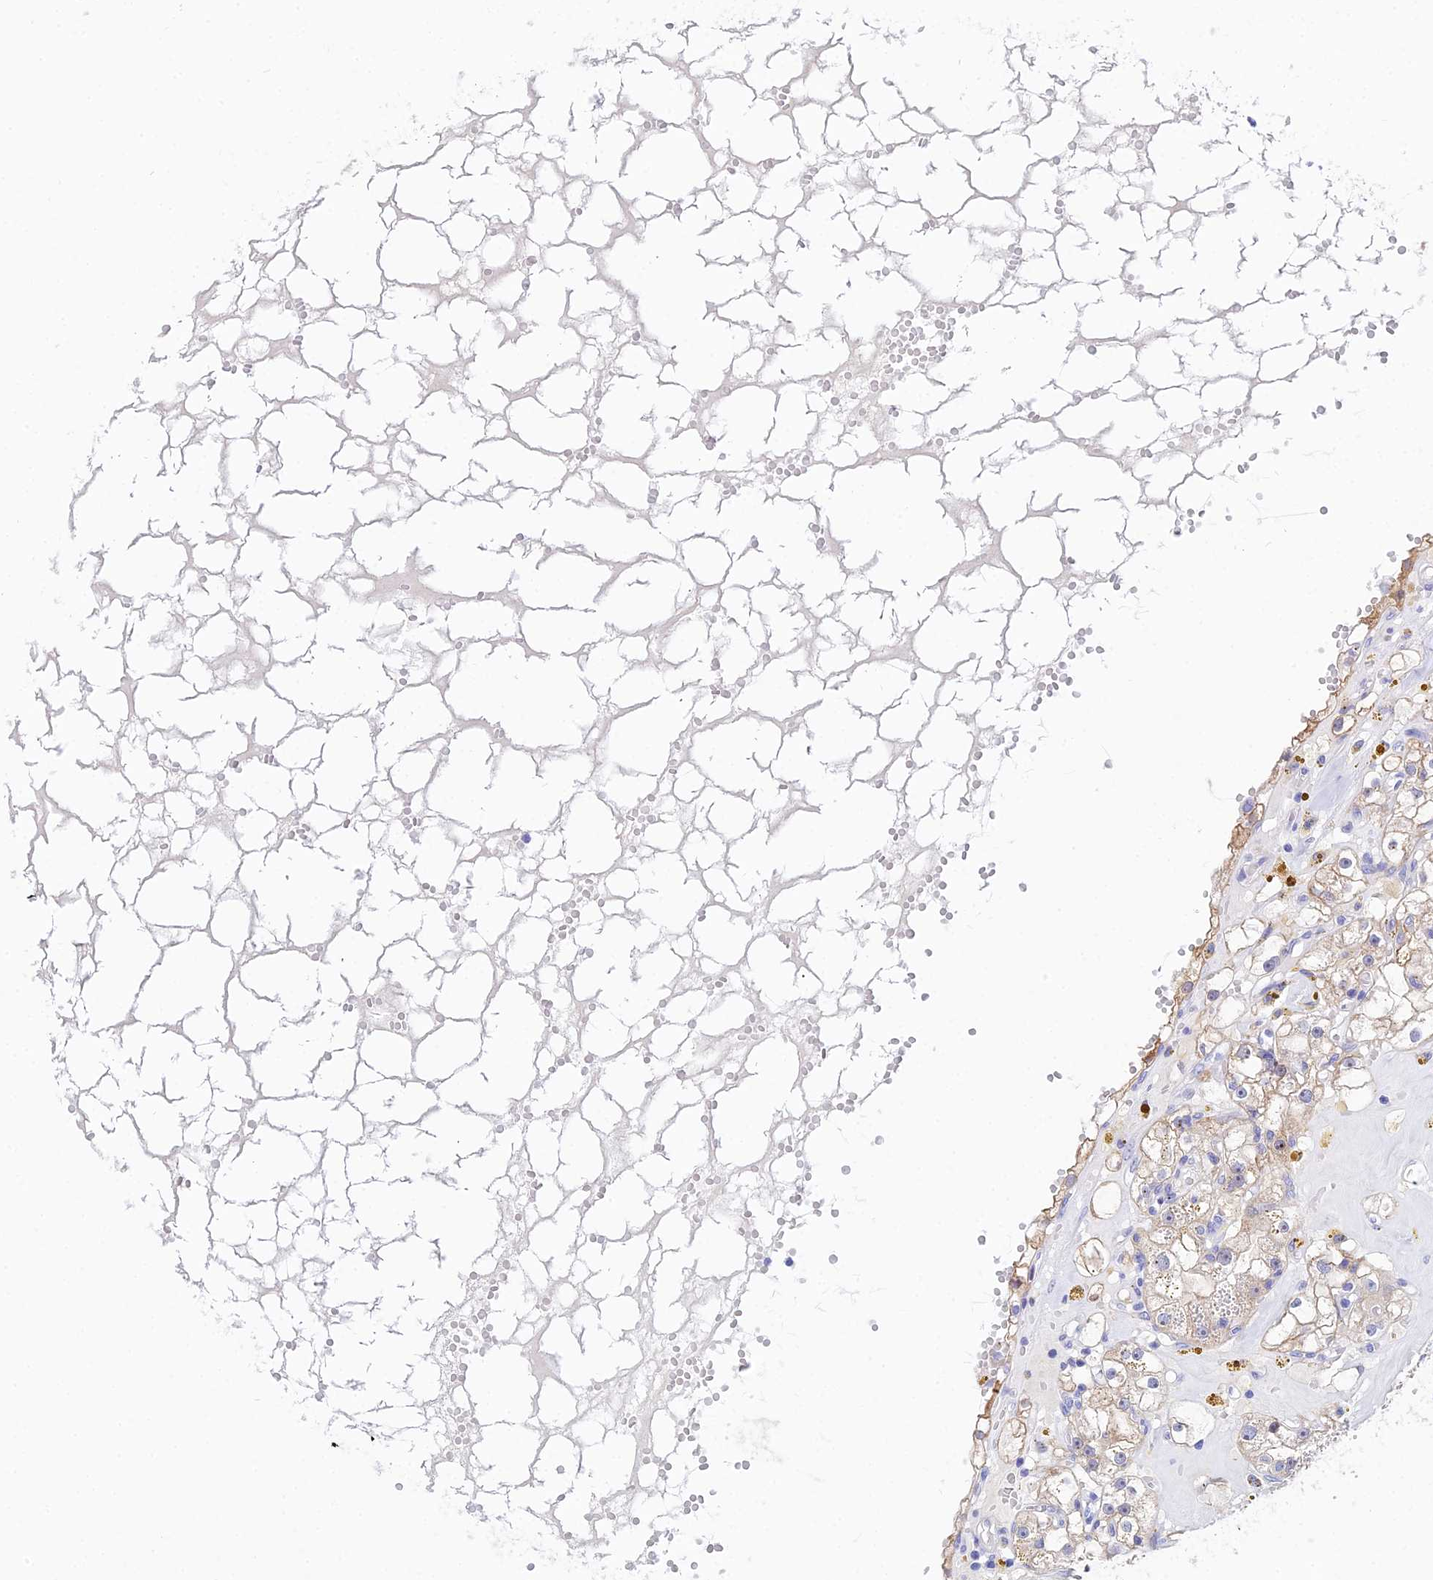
{"staining": {"intensity": "weak", "quantity": "<25%", "location": "cytoplasmic/membranous"}, "tissue": "renal cancer", "cell_type": "Tumor cells", "image_type": "cancer", "snomed": [{"axis": "morphology", "description": "Adenocarcinoma, NOS"}, {"axis": "topography", "description": "Kidney"}], "caption": "This is an immunohistochemistry (IHC) image of human renal cancer (adenocarcinoma). There is no expression in tumor cells.", "gene": "CEP41", "patient": {"sex": "male", "age": 56}}